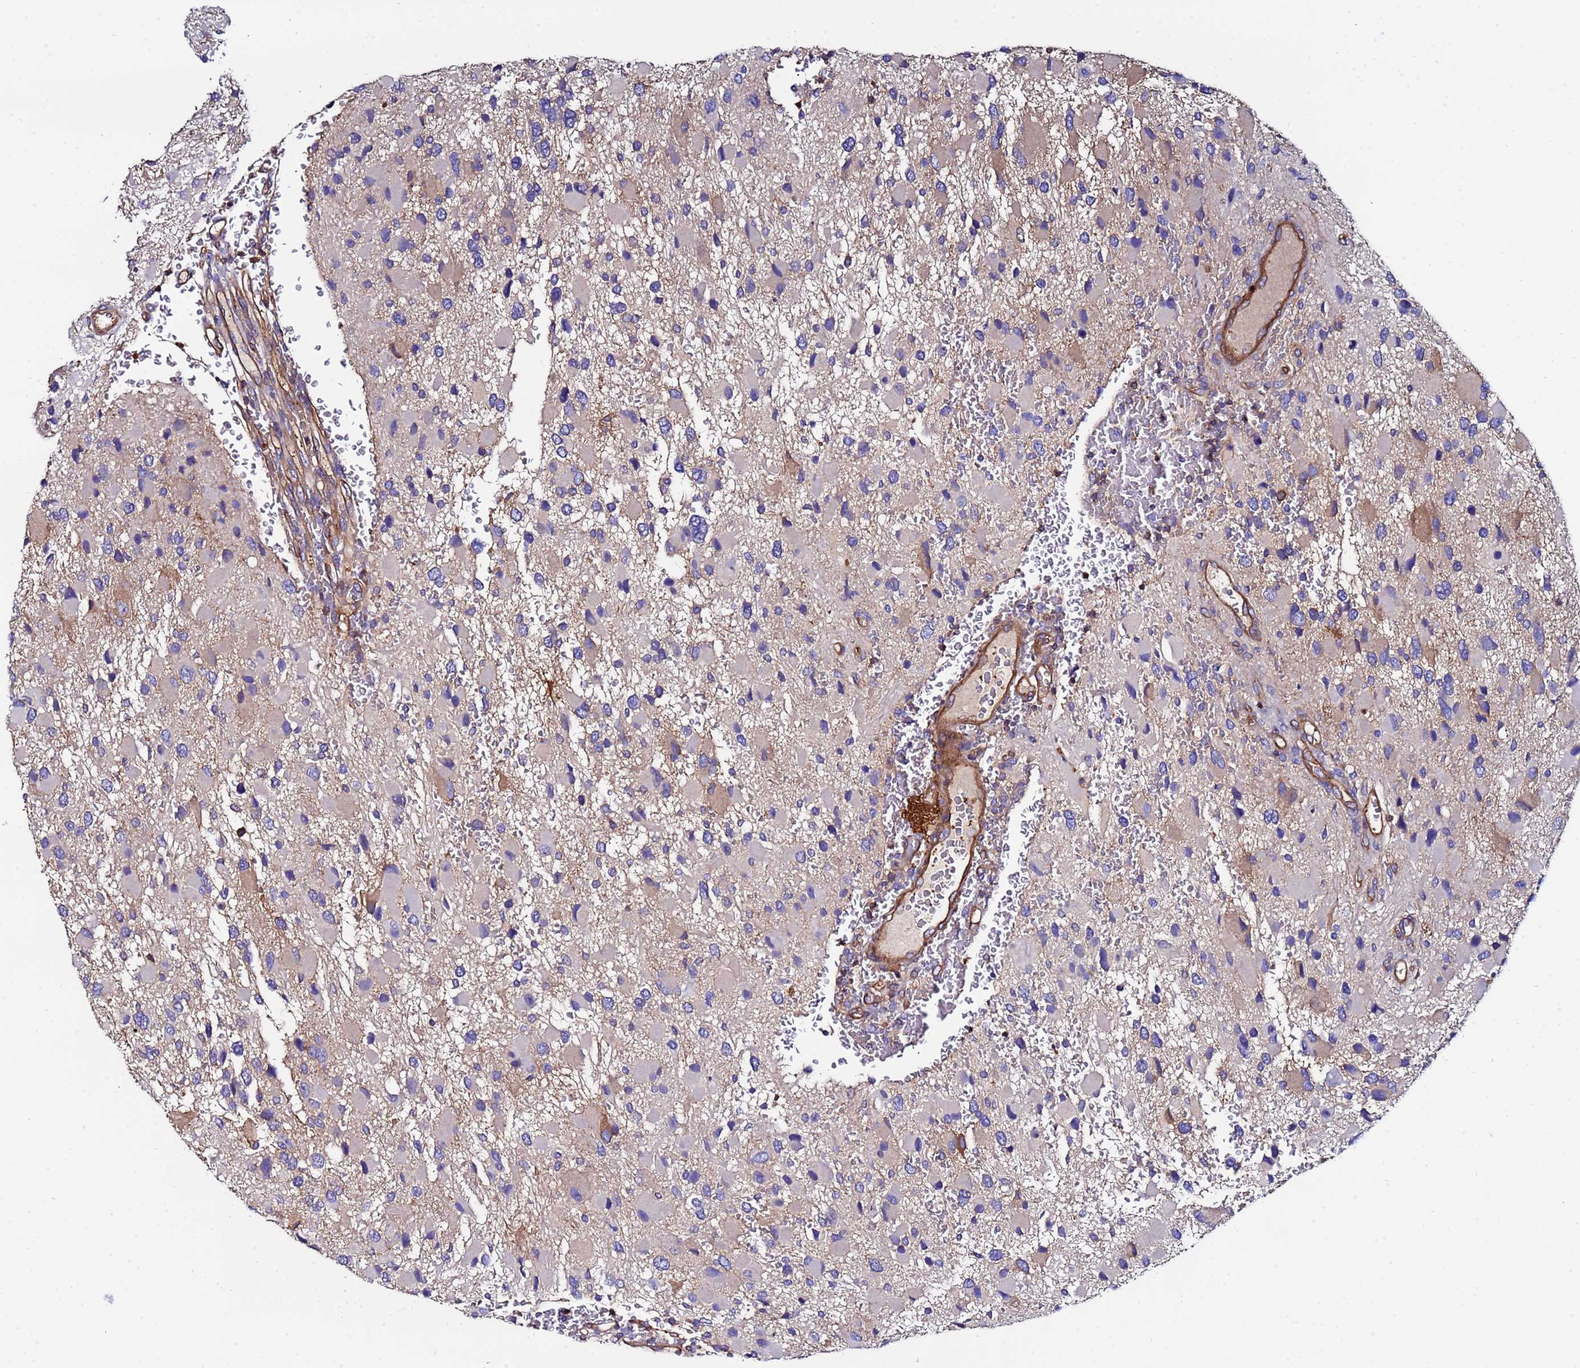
{"staining": {"intensity": "weak", "quantity": "<25%", "location": "cytoplasmic/membranous"}, "tissue": "glioma", "cell_type": "Tumor cells", "image_type": "cancer", "snomed": [{"axis": "morphology", "description": "Glioma, malignant, High grade"}, {"axis": "topography", "description": "Brain"}], "caption": "A micrograph of human glioma is negative for staining in tumor cells.", "gene": "POTEE", "patient": {"sex": "male", "age": 53}}